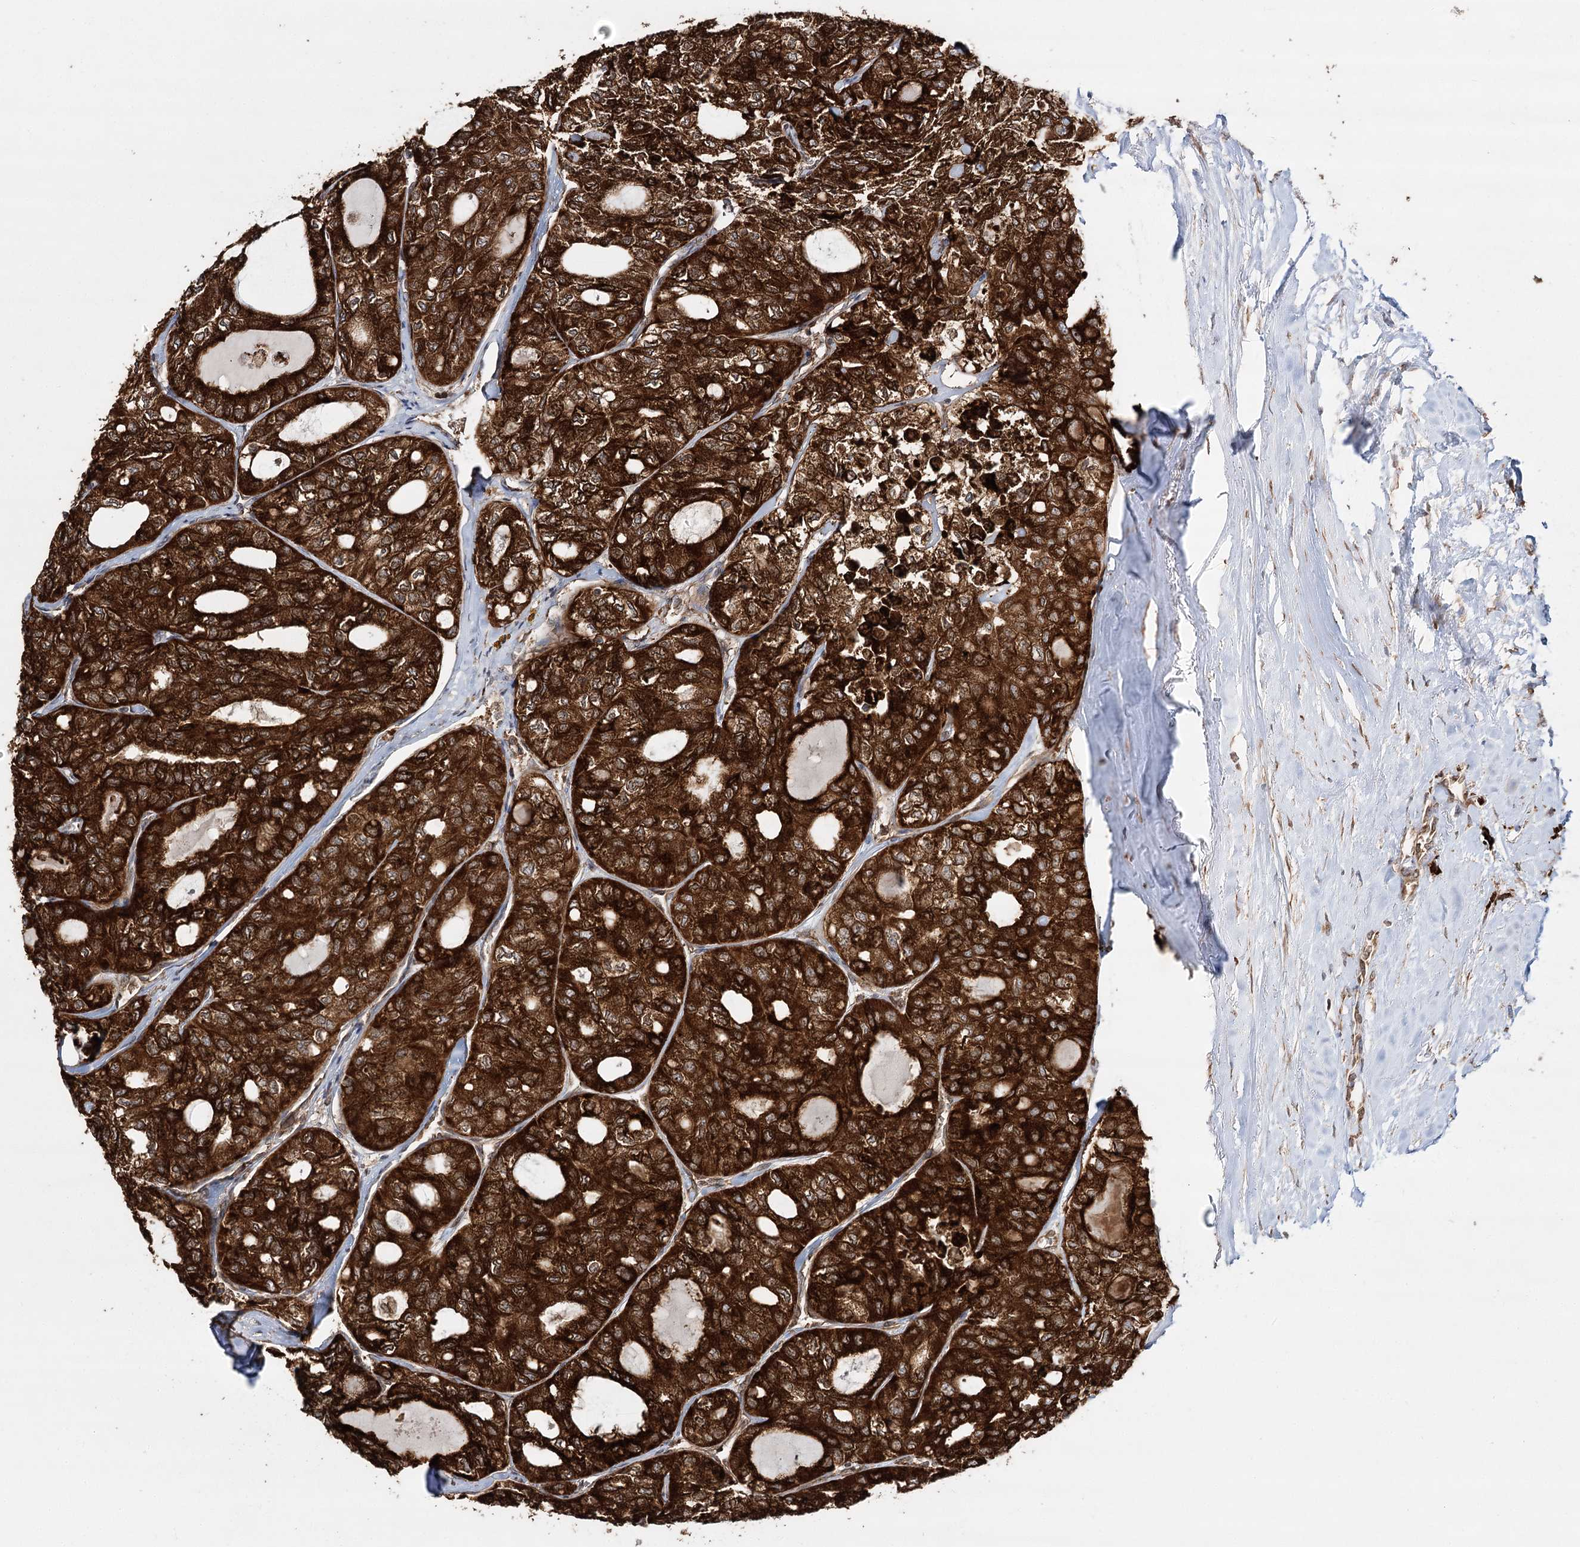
{"staining": {"intensity": "strong", "quantity": ">75%", "location": "cytoplasmic/membranous"}, "tissue": "thyroid cancer", "cell_type": "Tumor cells", "image_type": "cancer", "snomed": [{"axis": "morphology", "description": "Follicular adenoma carcinoma, NOS"}, {"axis": "topography", "description": "Thyroid gland"}], "caption": "This histopathology image exhibits thyroid cancer (follicular adenoma carcinoma) stained with IHC to label a protein in brown. The cytoplasmic/membranous of tumor cells show strong positivity for the protein. Nuclei are counter-stained blue.", "gene": "DNAJB14", "patient": {"sex": "male", "age": 75}}